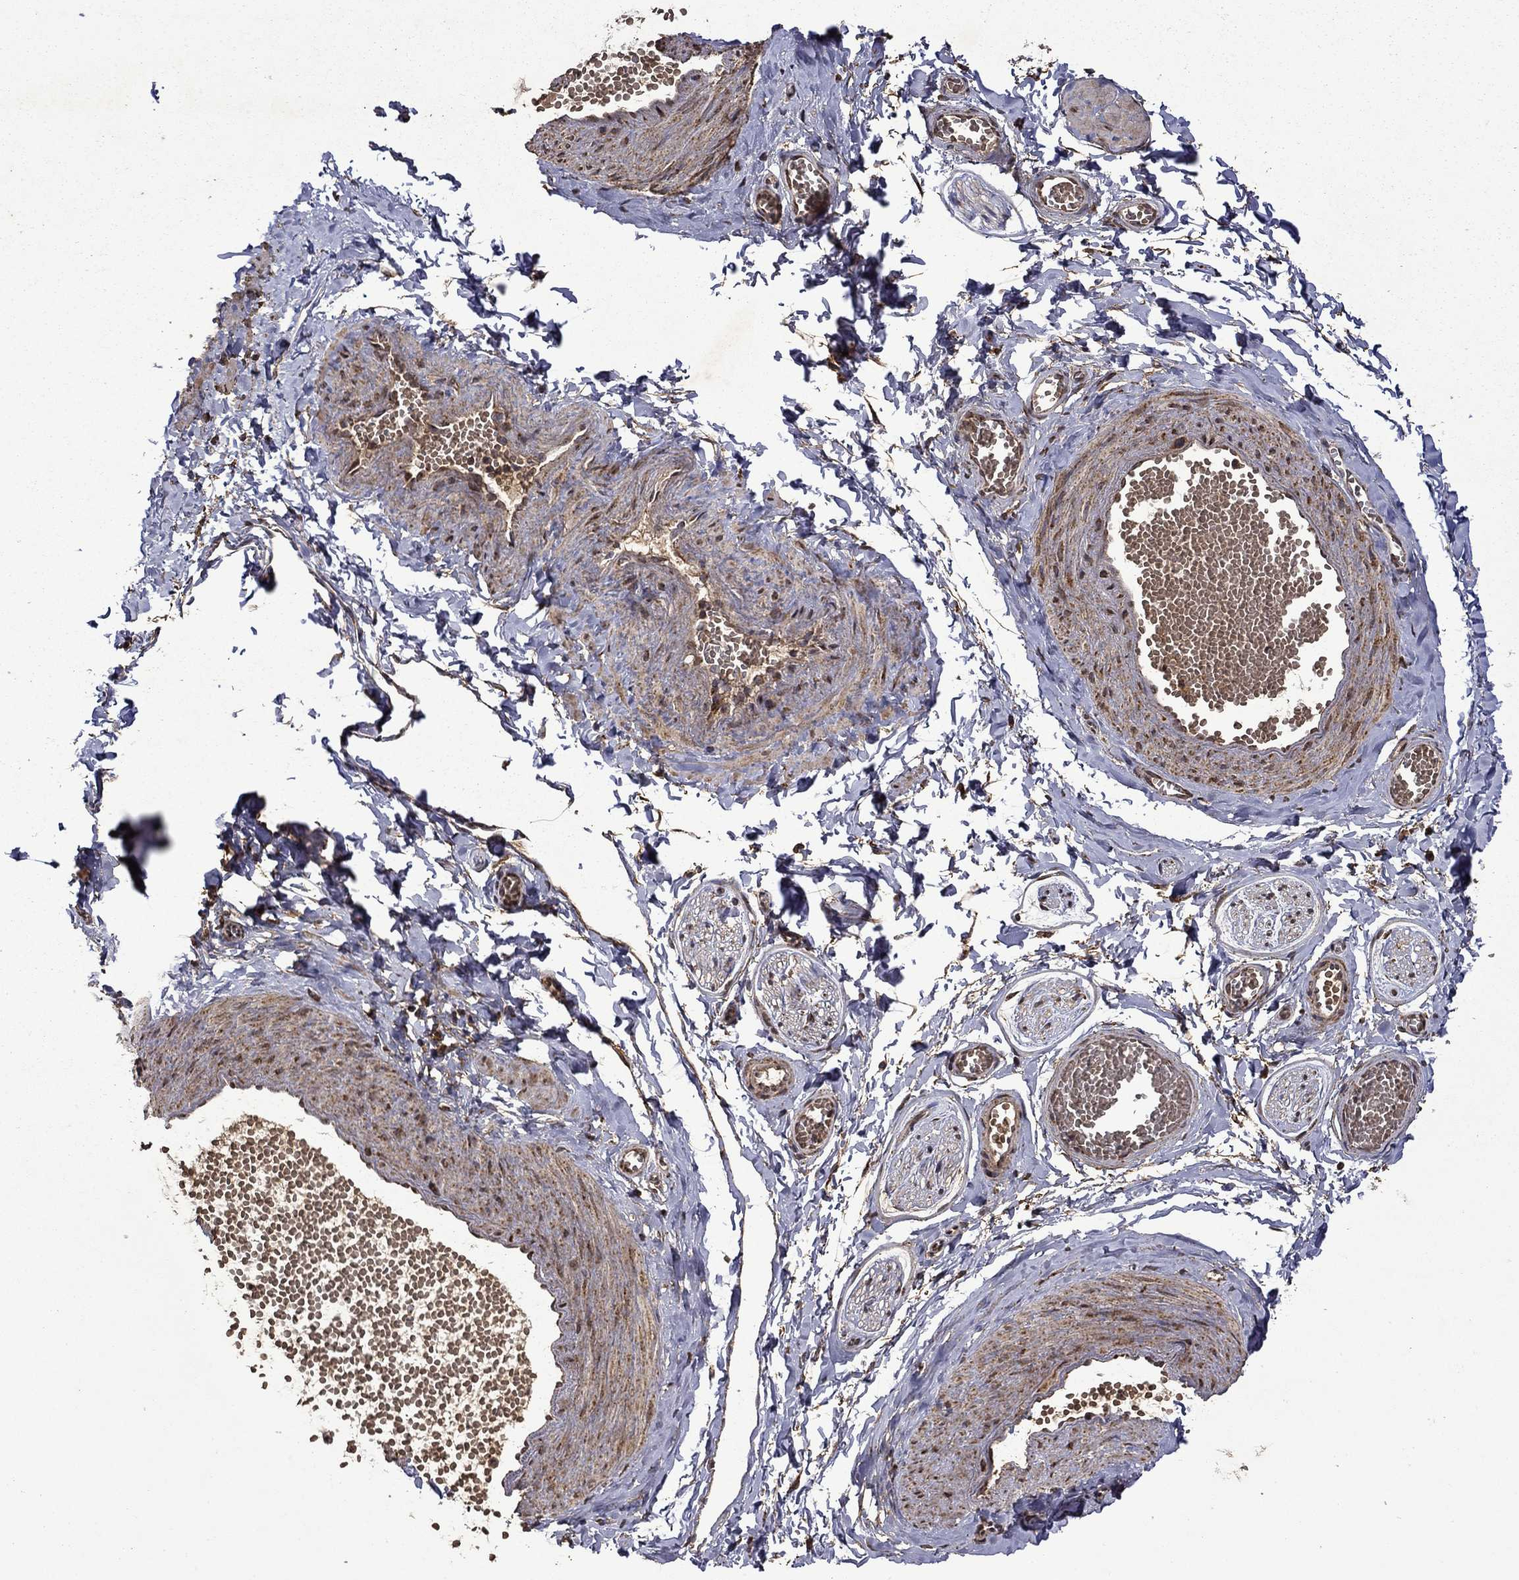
{"staining": {"intensity": "moderate", "quantity": ">75%", "location": "cytoplasmic/membranous"}, "tissue": "adipose tissue", "cell_type": "Adipocytes", "image_type": "normal", "snomed": [{"axis": "morphology", "description": "Normal tissue, NOS"}, {"axis": "topography", "description": "Smooth muscle"}, {"axis": "topography", "description": "Peripheral nerve tissue"}], "caption": "Immunohistochemical staining of normal adipose tissue demonstrates moderate cytoplasmic/membranous protein positivity in about >75% of adipocytes.", "gene": "ITM2B", "patient": {"sex": "male", "age": 22}}